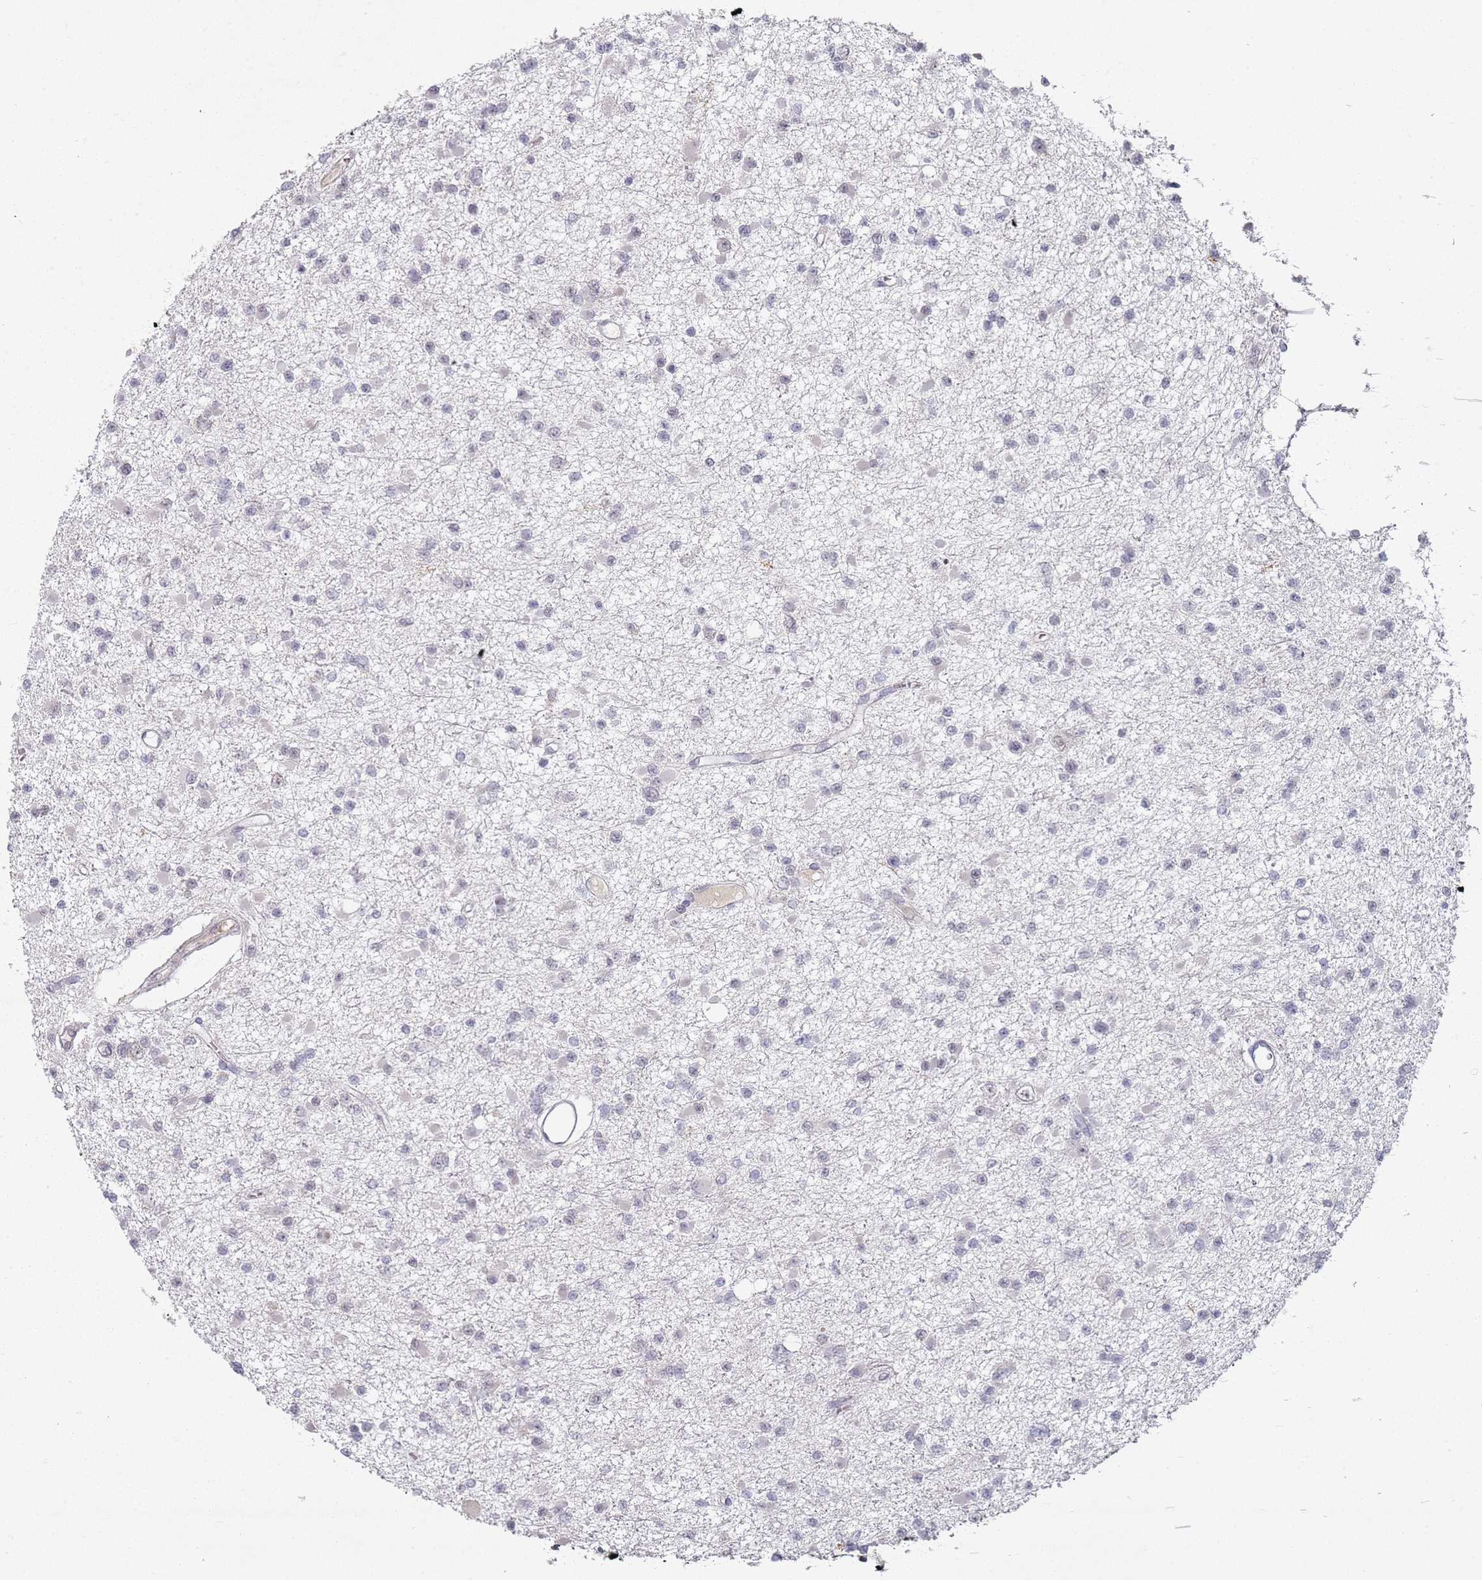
{"staining": {"intensity": "negative", "quantity": "none", "location": "none"}, "tissue": "glioma", "cell_type": "Tumor cells", "image_type": "cancer", "snomed": [{"axis": "morphology", "description": "Glioma, malignant, Low grade"}, {"axis": "topography", "description": "Brain"}], "caption": "An image of low-grade glioma (malignant) stained for a protein exhibits no brown staining in tumor cells.", "gene": "ATF6B", "patient": {"sex": "female", "age": 22}}